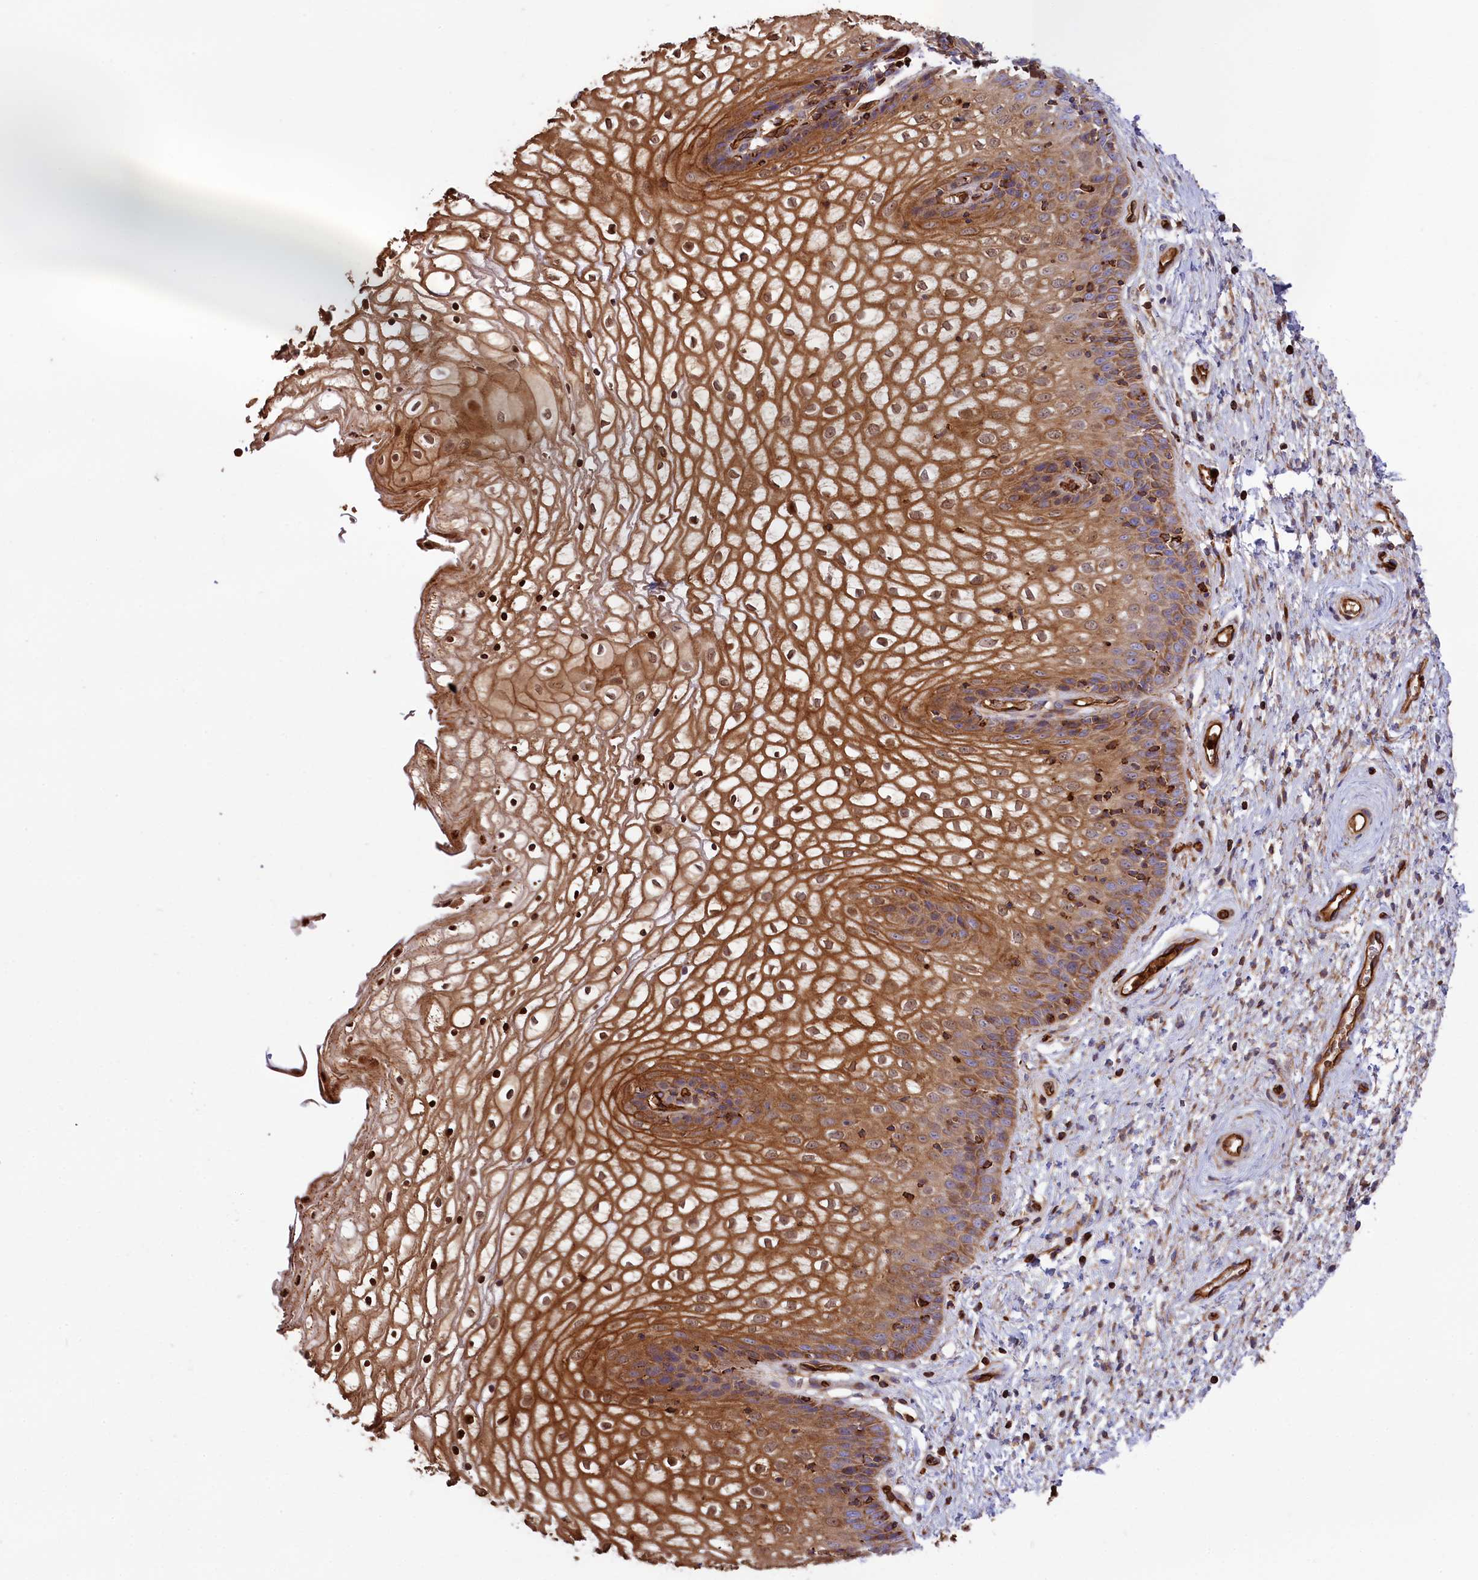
{"staining": {"intensity": "strong", "quantity": ">75%", "location": "cytoplasmic/membranous,nuclear"}, "tissue": "vagina", "cell_type": "Squamous epithelial cells", "image_type": "normal", "snomed": [{"axis": "morphology", "description": "Normal tissue, NOS"}, {"axis": "topography", "description": "Vagina"}], "caption": "Vagina stained with DAB immunohistochemistry demonstrates high levels of strong cytoplasmic/membranous,nuclear expression in about >75% of squamous epithelial cells.", "gene": "CD99L2", "patient": {"sex": "female", "age": 34}}